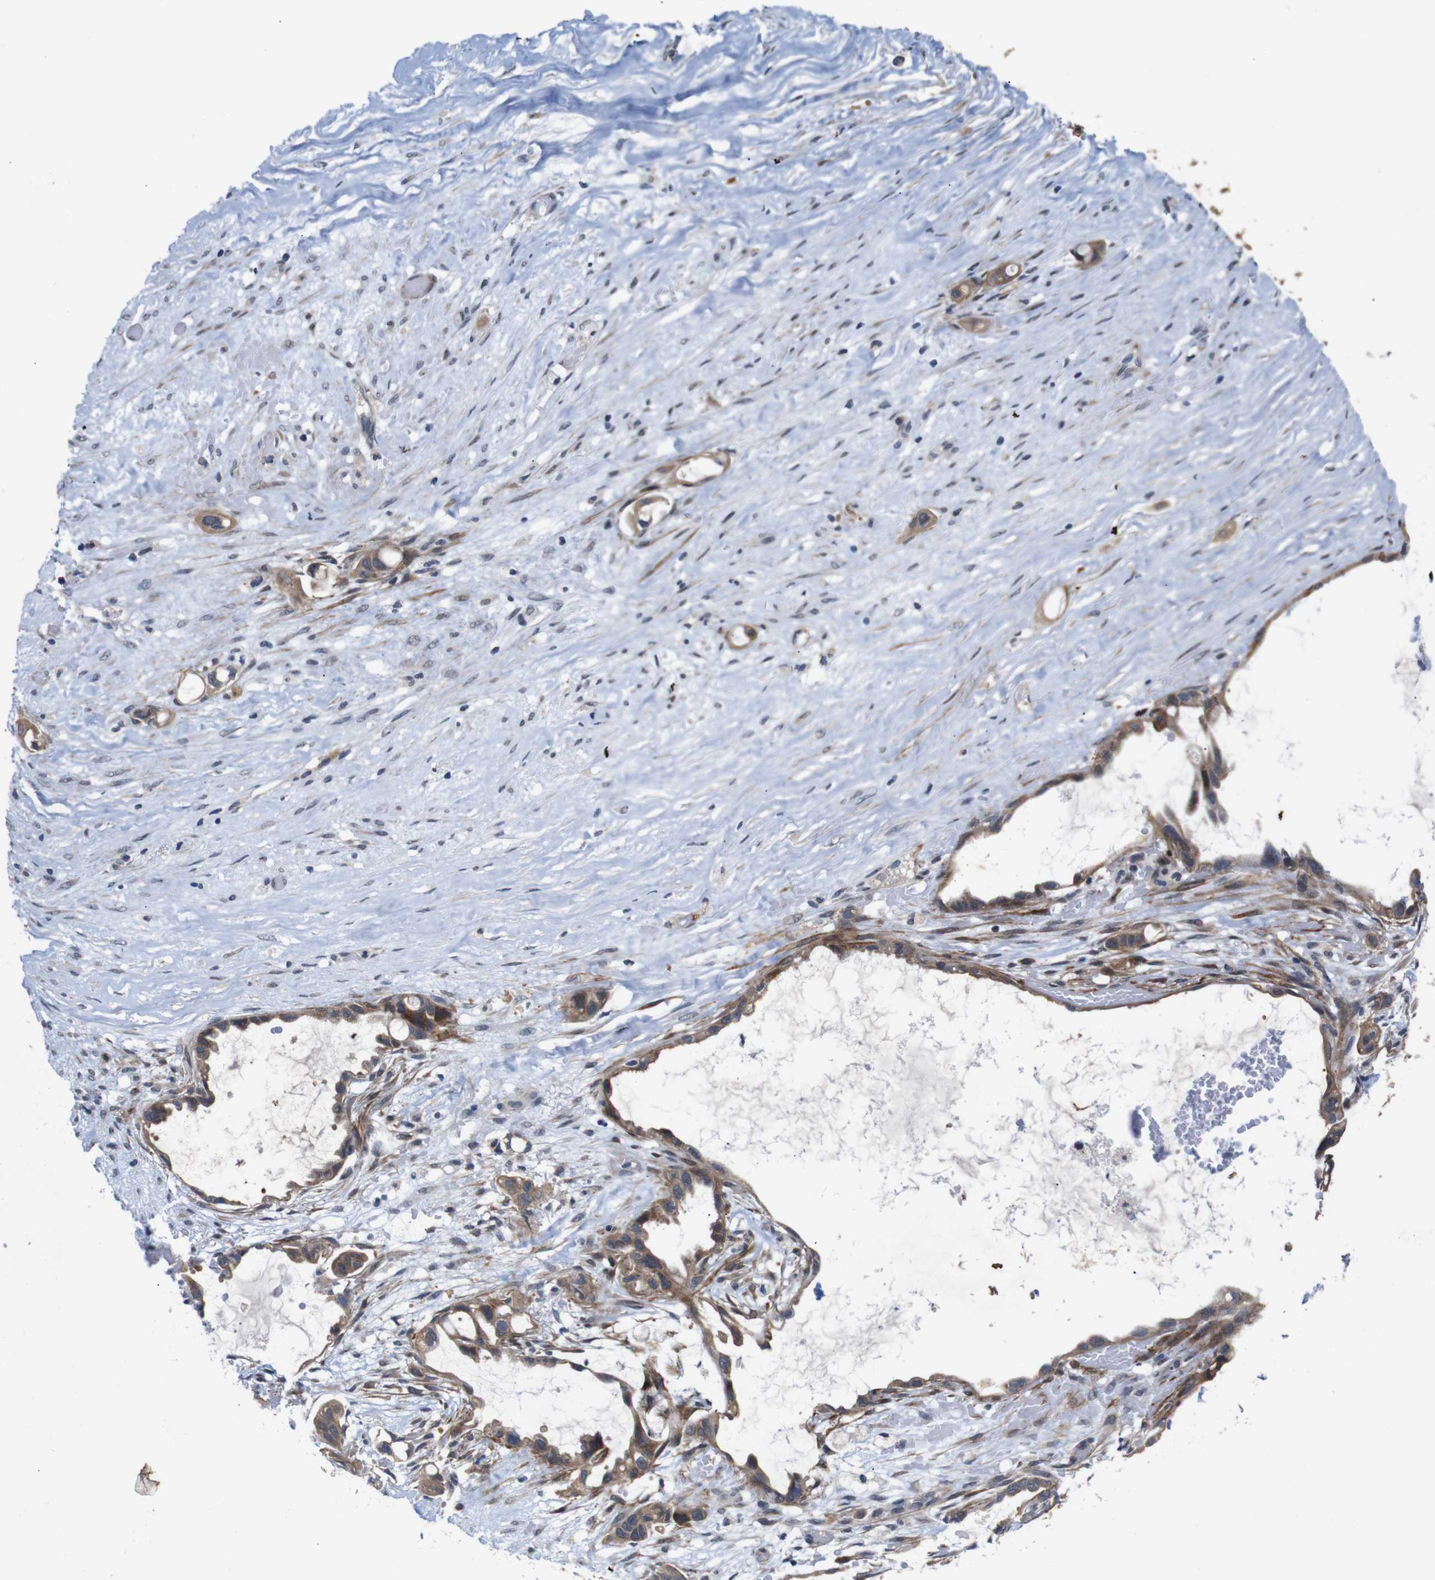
{"staining": {"intensity": "moderate", "quantity": ">75%", "location": "cytoplasmic/membranous"}, "tissue": "liver cancer", "cell_type": "Tumor cells", "image_type": "cancer", "snomed": [{"axis": "morphology", "description": "Cholangiocarcinoma"}, {"axis": "topography", "description": "Liver"}], "caption": "Approximately >75% of tumor cells in liver cancer show moderate cytoplasmic/membranous protein positivity as visualized by brown immunohistochemical staining.", "gene": "ATP7B", "patient": {"sex": "female", "age": 65}}